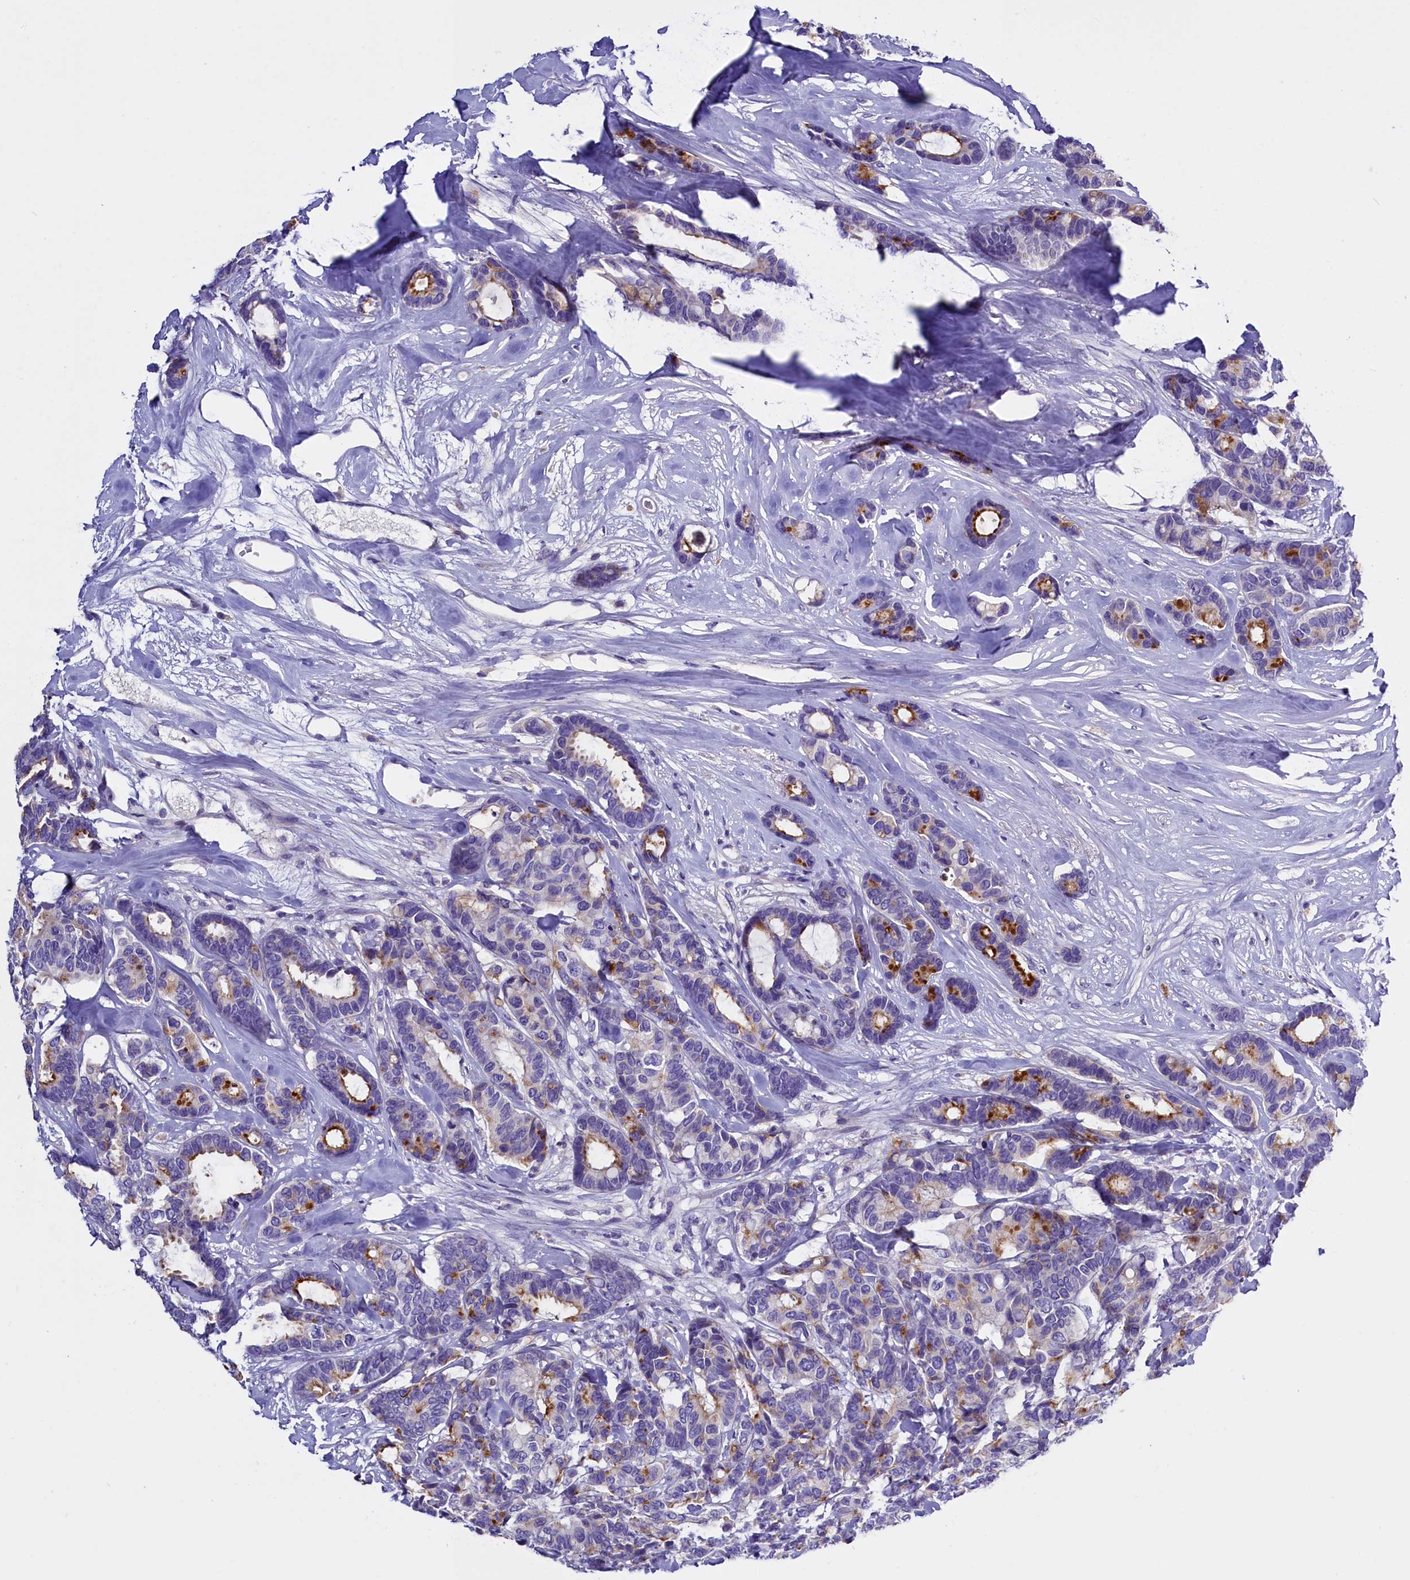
{"staining": {"intensity": "strong", "quantity": "<25%", "location": "cytoplasmic/membranous"}, "tissue": "breast cancer", "cell_type": "Tumor cells", "image_type": "cancer", "snomed": [{"axis": "morphology", "description": "Duct carcinoma"}, {"axis": "topography", "description": "Breast"}], "caption": "Human intraductal carcinoma (breast) stained with a brown dye shows strong cytoplasmic/membranous positive positivity in approximately <25% of tumor cells.", "gene": "RTTN", "patient": {"sex": "female", "age": 87}}